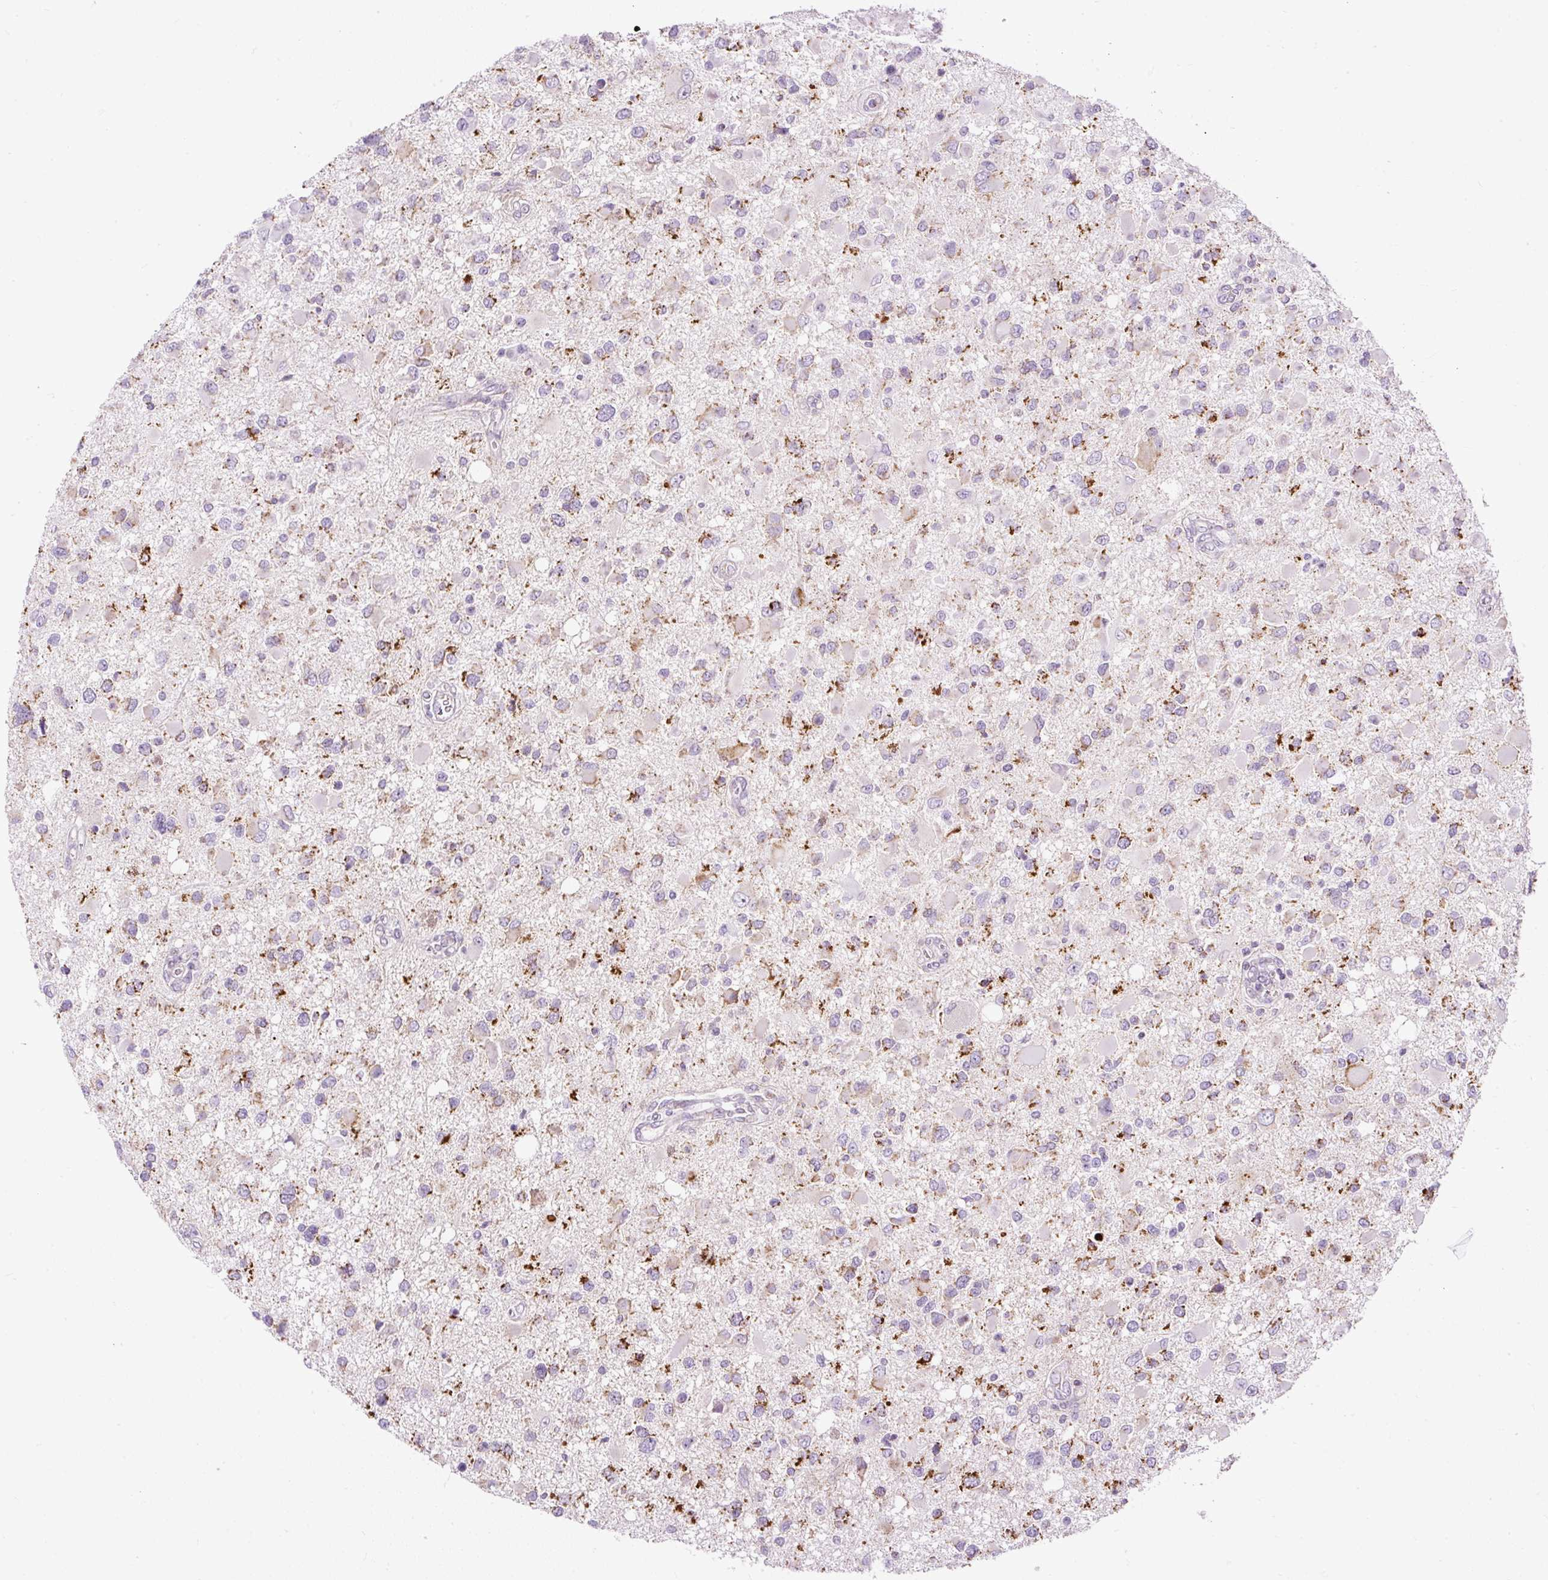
{"staining": {"intensity": "moderate", "quantity": "<25%", "location": "cytoplasmic/membranous"}, "tissue": "glioma", "cell_type": "Tumor cells", "image_type": "cancer", "snomed": [{"axis": "morphology", "description": "Glioma, malignant, High grade"}, {"axis": "topography", "description": "Brain"}], "caption": "Malignant high-grade glioma stained with a protein marker demonstrates moderate staining in tumor cells.", "gene": "FMC1", "patient": {"sex": "male", "age": 53}}